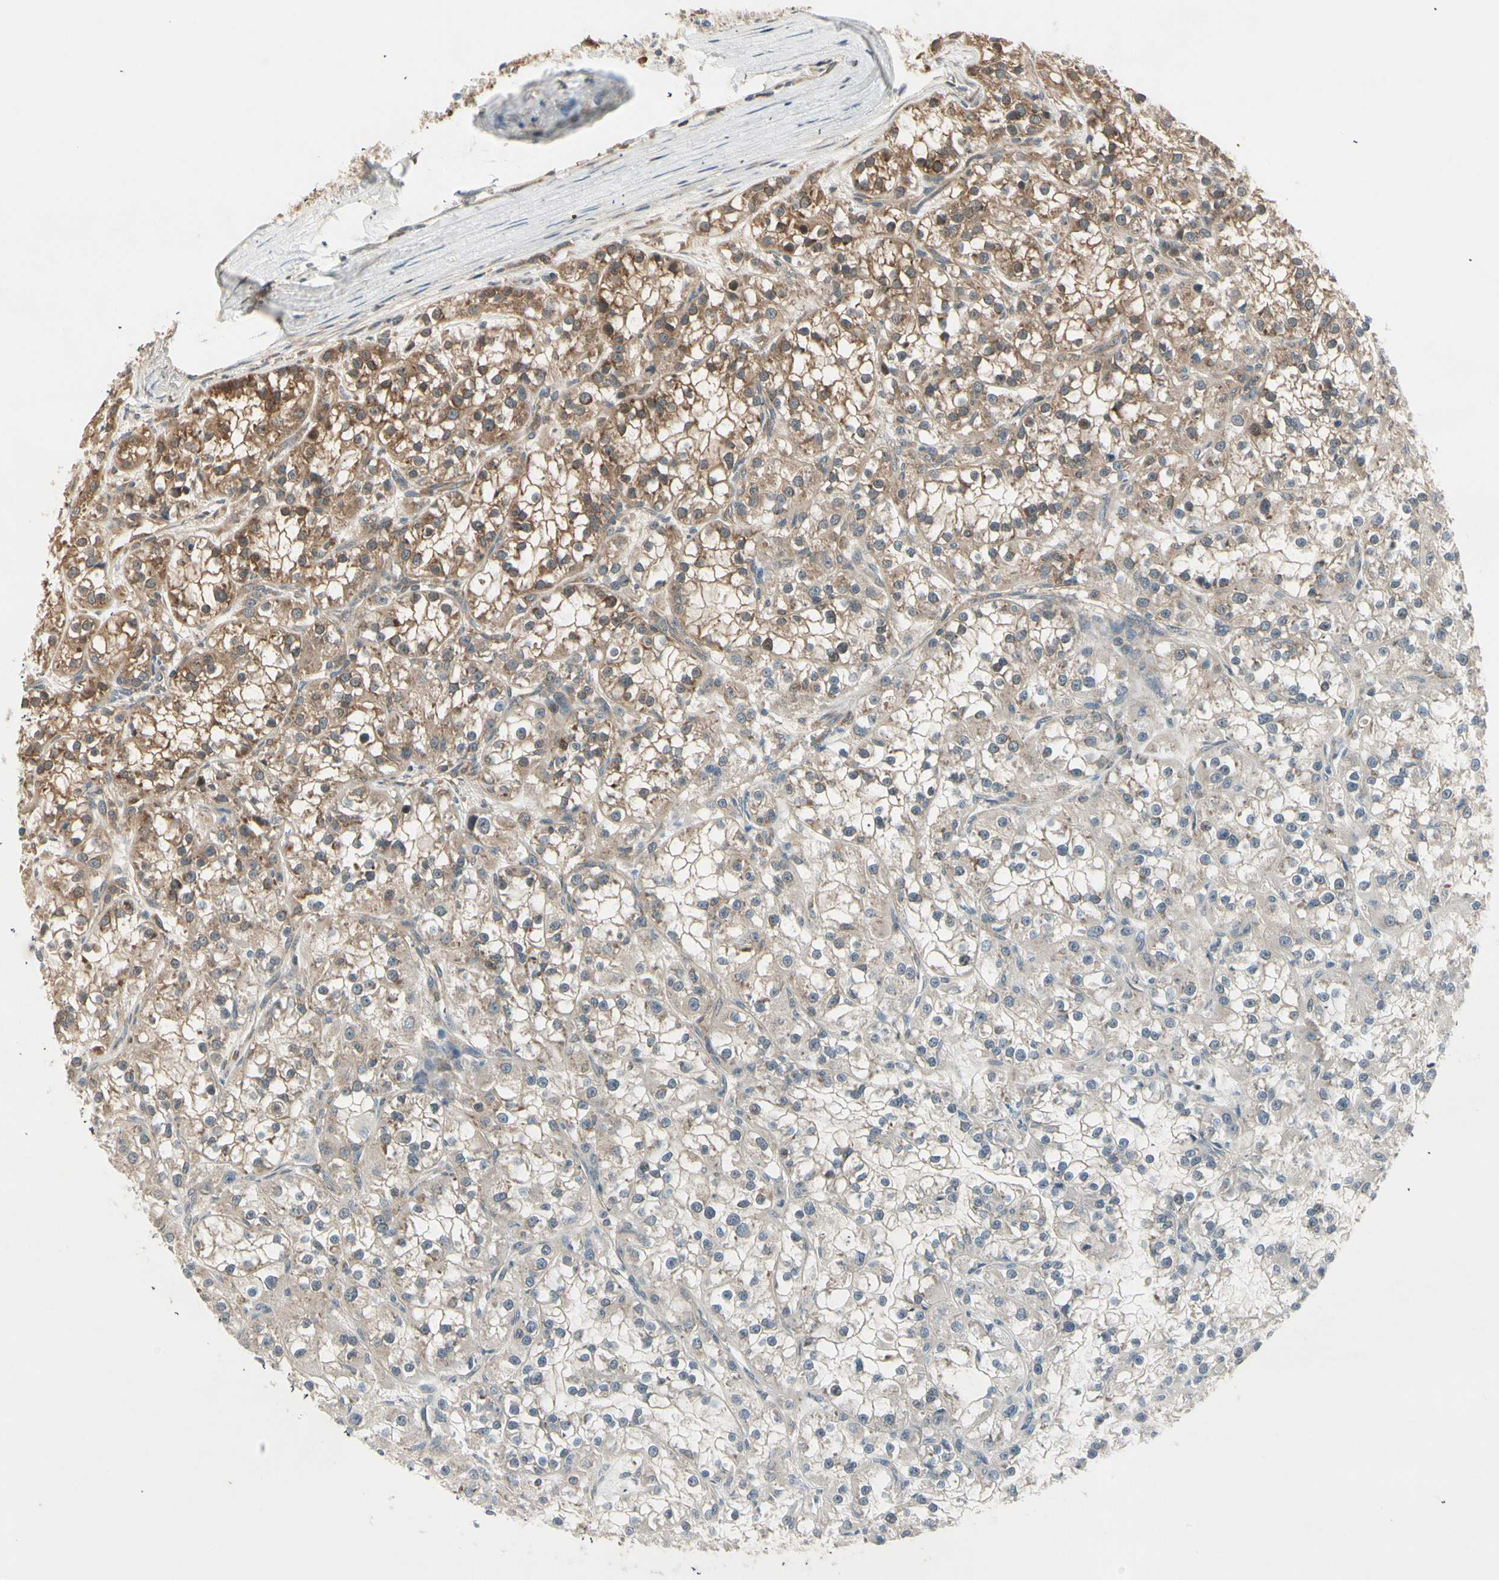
{"staining": {"intensity": "moderate", "quantity": ">75%", "location": "cytoplasmic/membranous"}, "tissue": "renal cancer", "cell_type": "Tumor cells", "image_type": "cancer", "snomed": [{"axis": "morphology", "description": "Adenocarcinoma, NOS"}, {"axis": "topography", "description": "Kidney"}], "caption": "High-power microscopy captured an immunohistochemistry photomicrograph of renal adenocarcinoma, revealing moderate cytoplasmic/membranous expression in about >75% of tumor cells.", "gene": "OXSR1", "patient": {"sex": "female", "age": 52}}